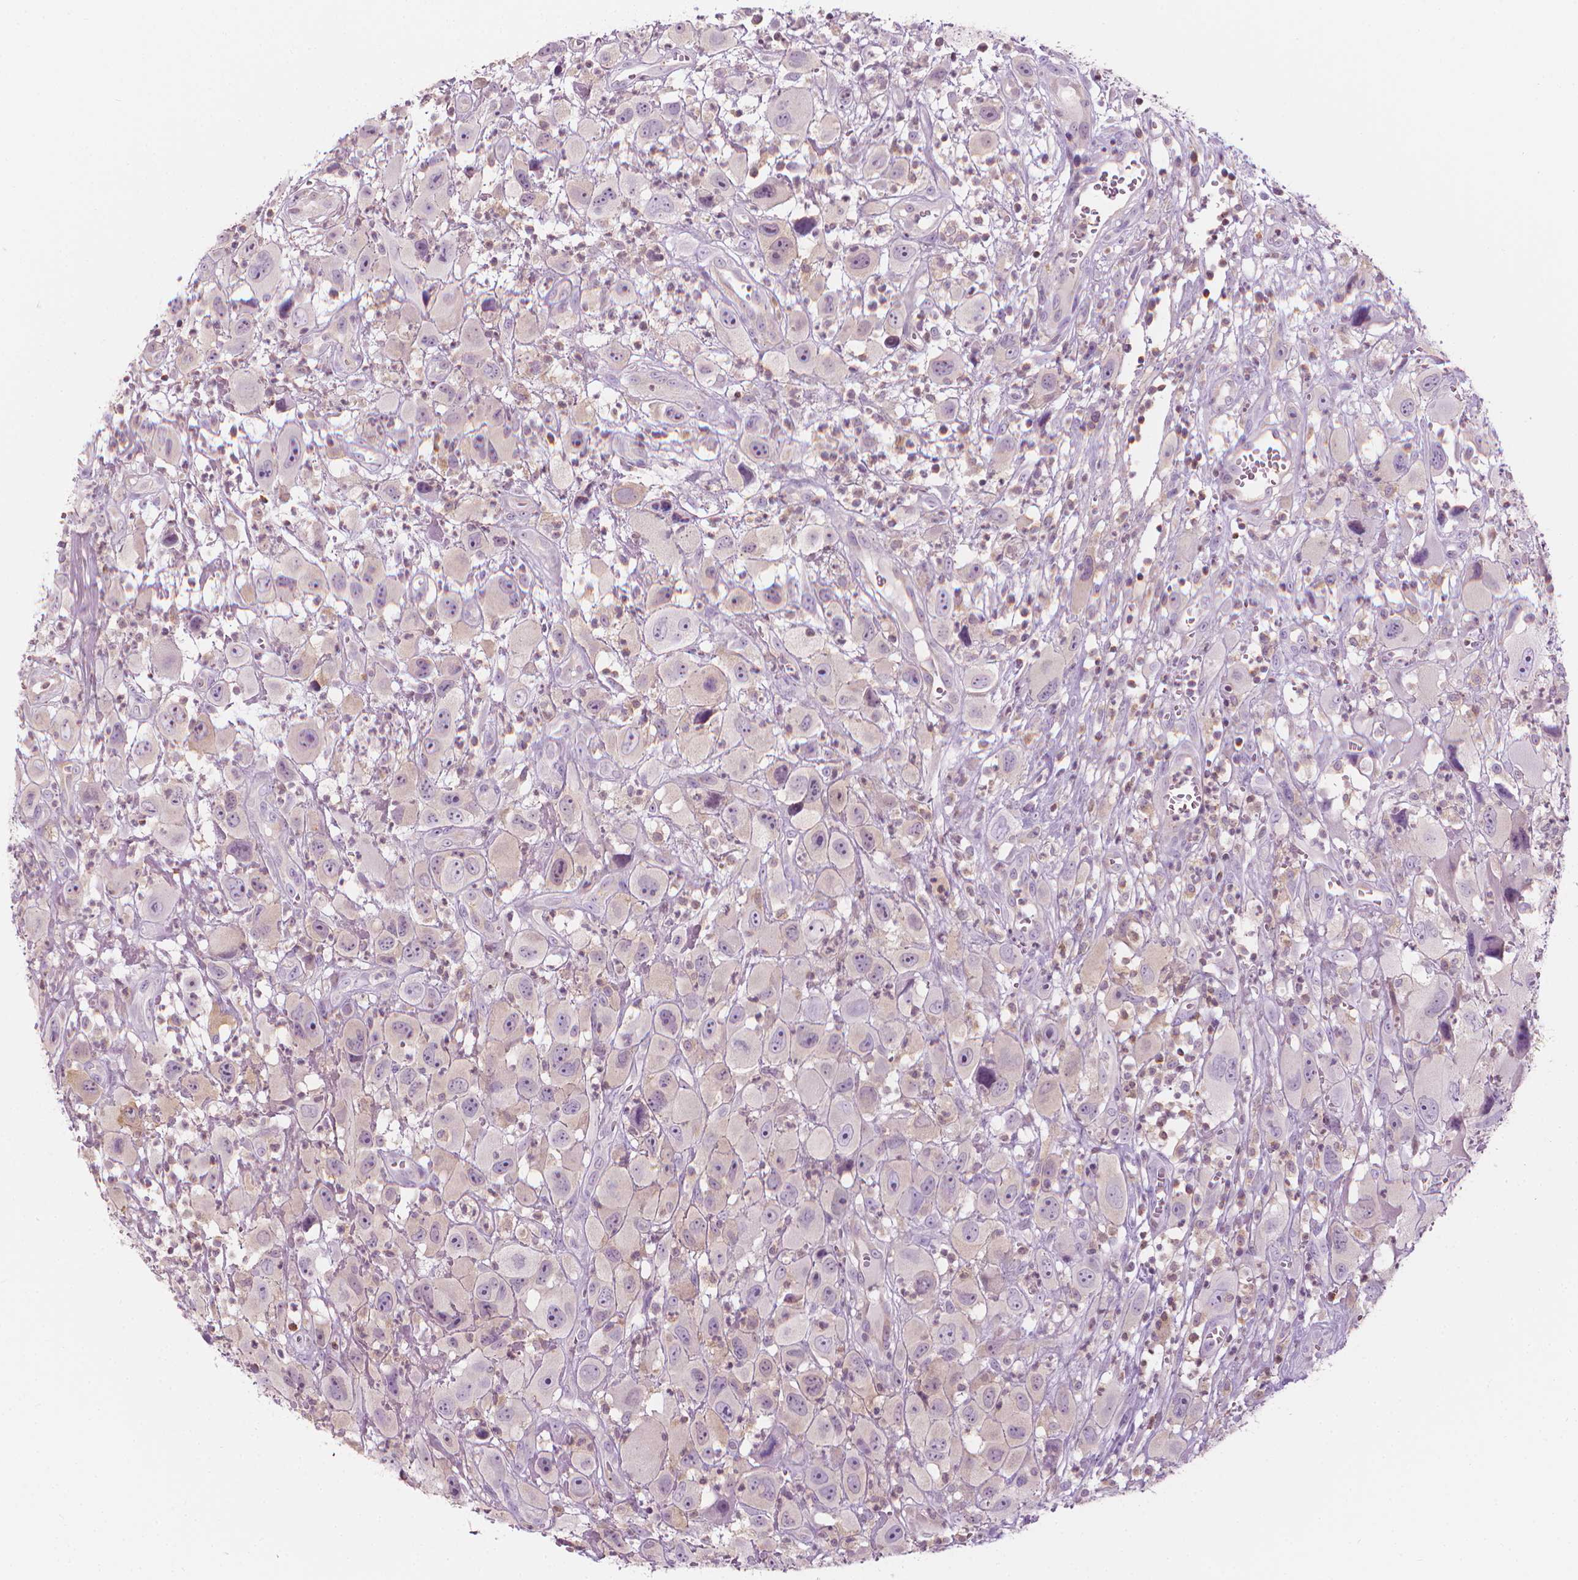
{"staining": {"intensity": "moderate", "quantity": "<25%", "location": "nuclear"}, "tissue": "head and neck cancer", "cell_type": "Tumor cells", "image_type": "cancer", "snomed": [{"axis": "morphology", "description": "Squamous cell carcinoma, NOS"}, {"axis": "morphology", "description": "Squamous cell carcinoma, metastatic, NOS"}, {"axis": "topography", "description": "Oral tissue"}, {"axis": "topography", "description": "Head-Neck"}], "caption": "Tumor cells display low levels of moderate nuclear staining in approximately <25% of cells in human head and neck metastatic squamous cell carcinoma.", "gene": "SHMT1", "patient": {"sex": "female", "age": 85}}